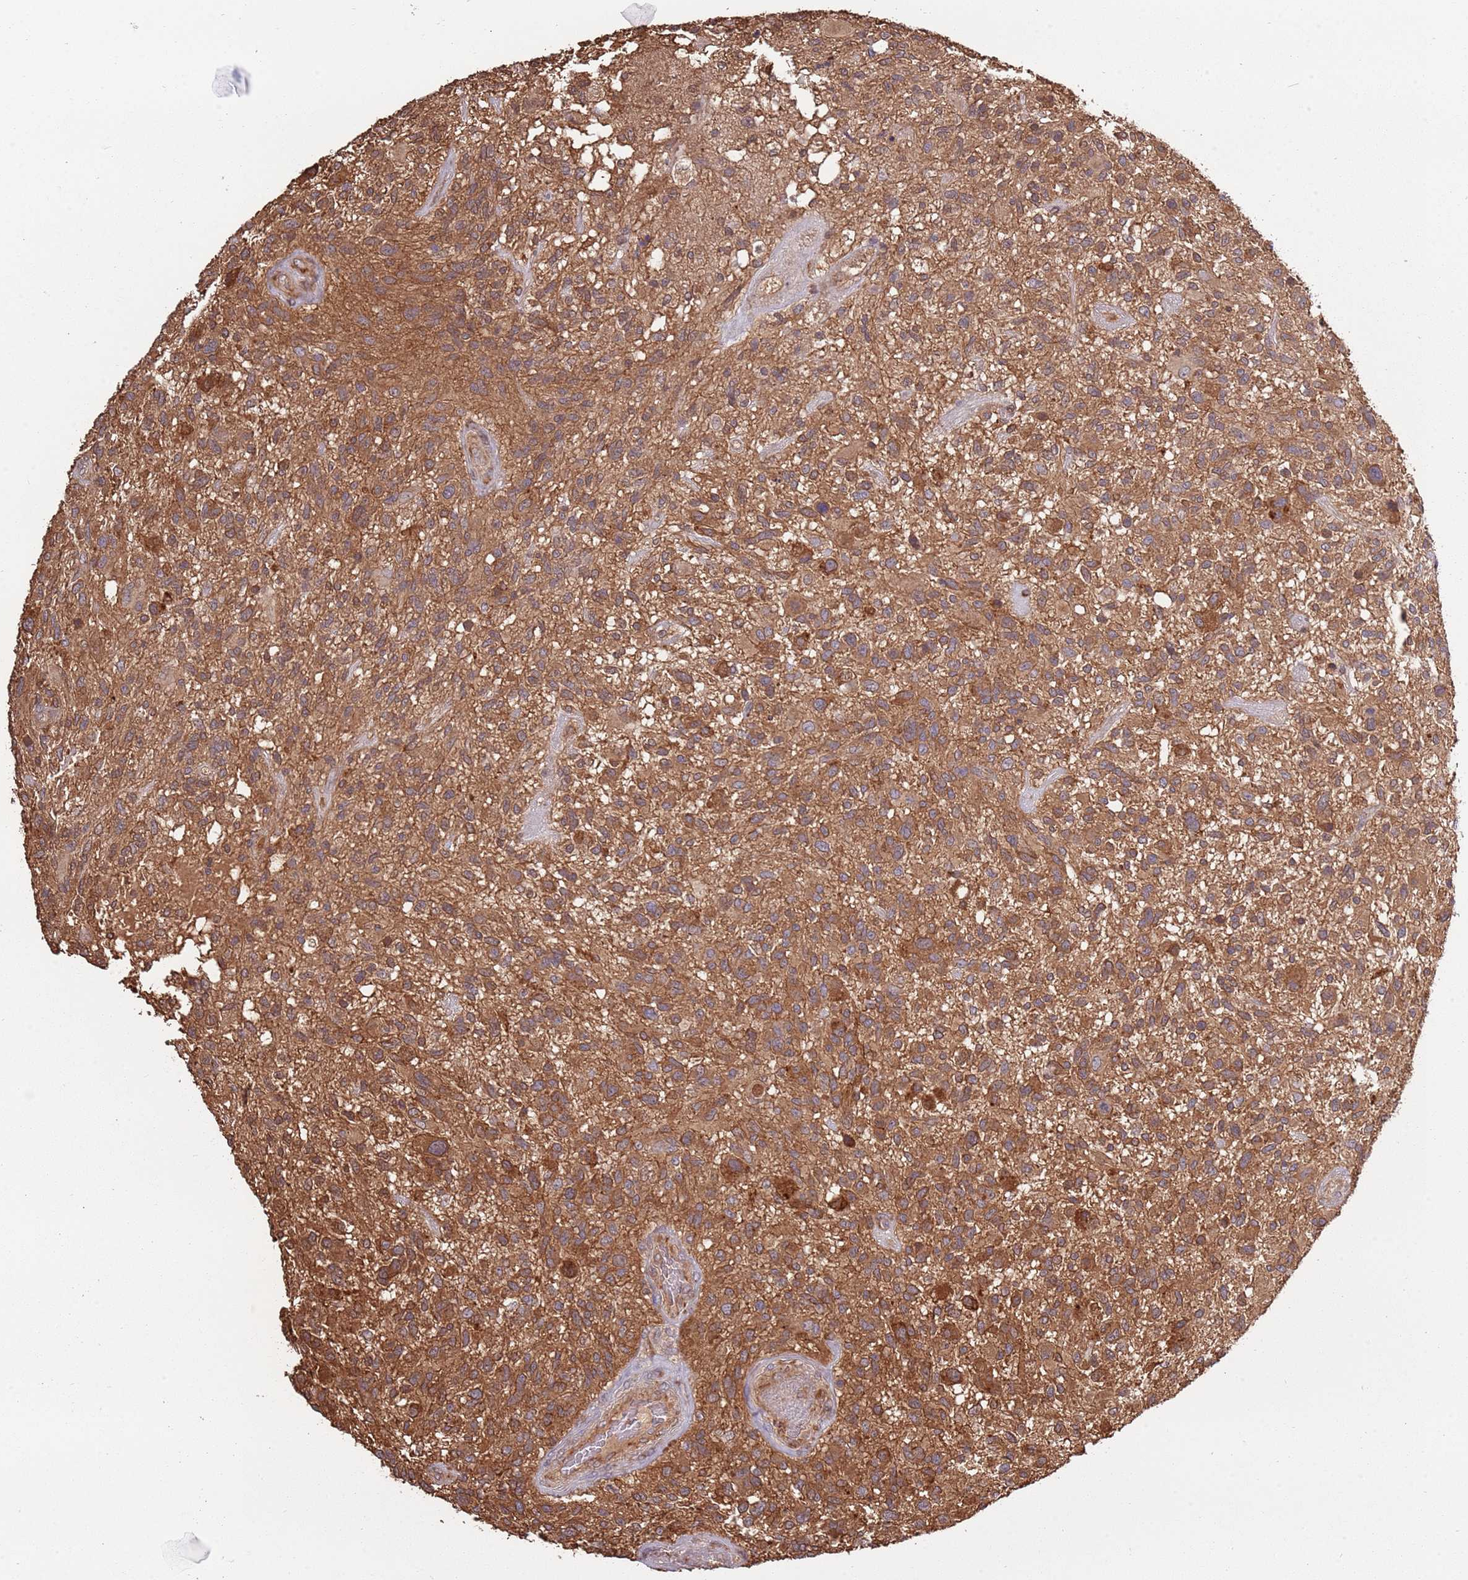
{"staining": {"intensity": "moderate", "quantity": ">75%", "location": "cytoplasmic/membranous"}, "tissue": "glioma", "cell_type": "Tumor cells", "image_type": "cancer", "snomed": [{"axis": "morphology", "description": "Glioma, malignant, High grade"}, {"axis": "topography", "description": "Brain"}], "caption": "Moderate cytoplasmic/membranous positivity for a protein is present in approximately >75% of tumor cells of glioma using IHC.", "gene": "COG4", "patient": {"sex": "male", "age": 47}}